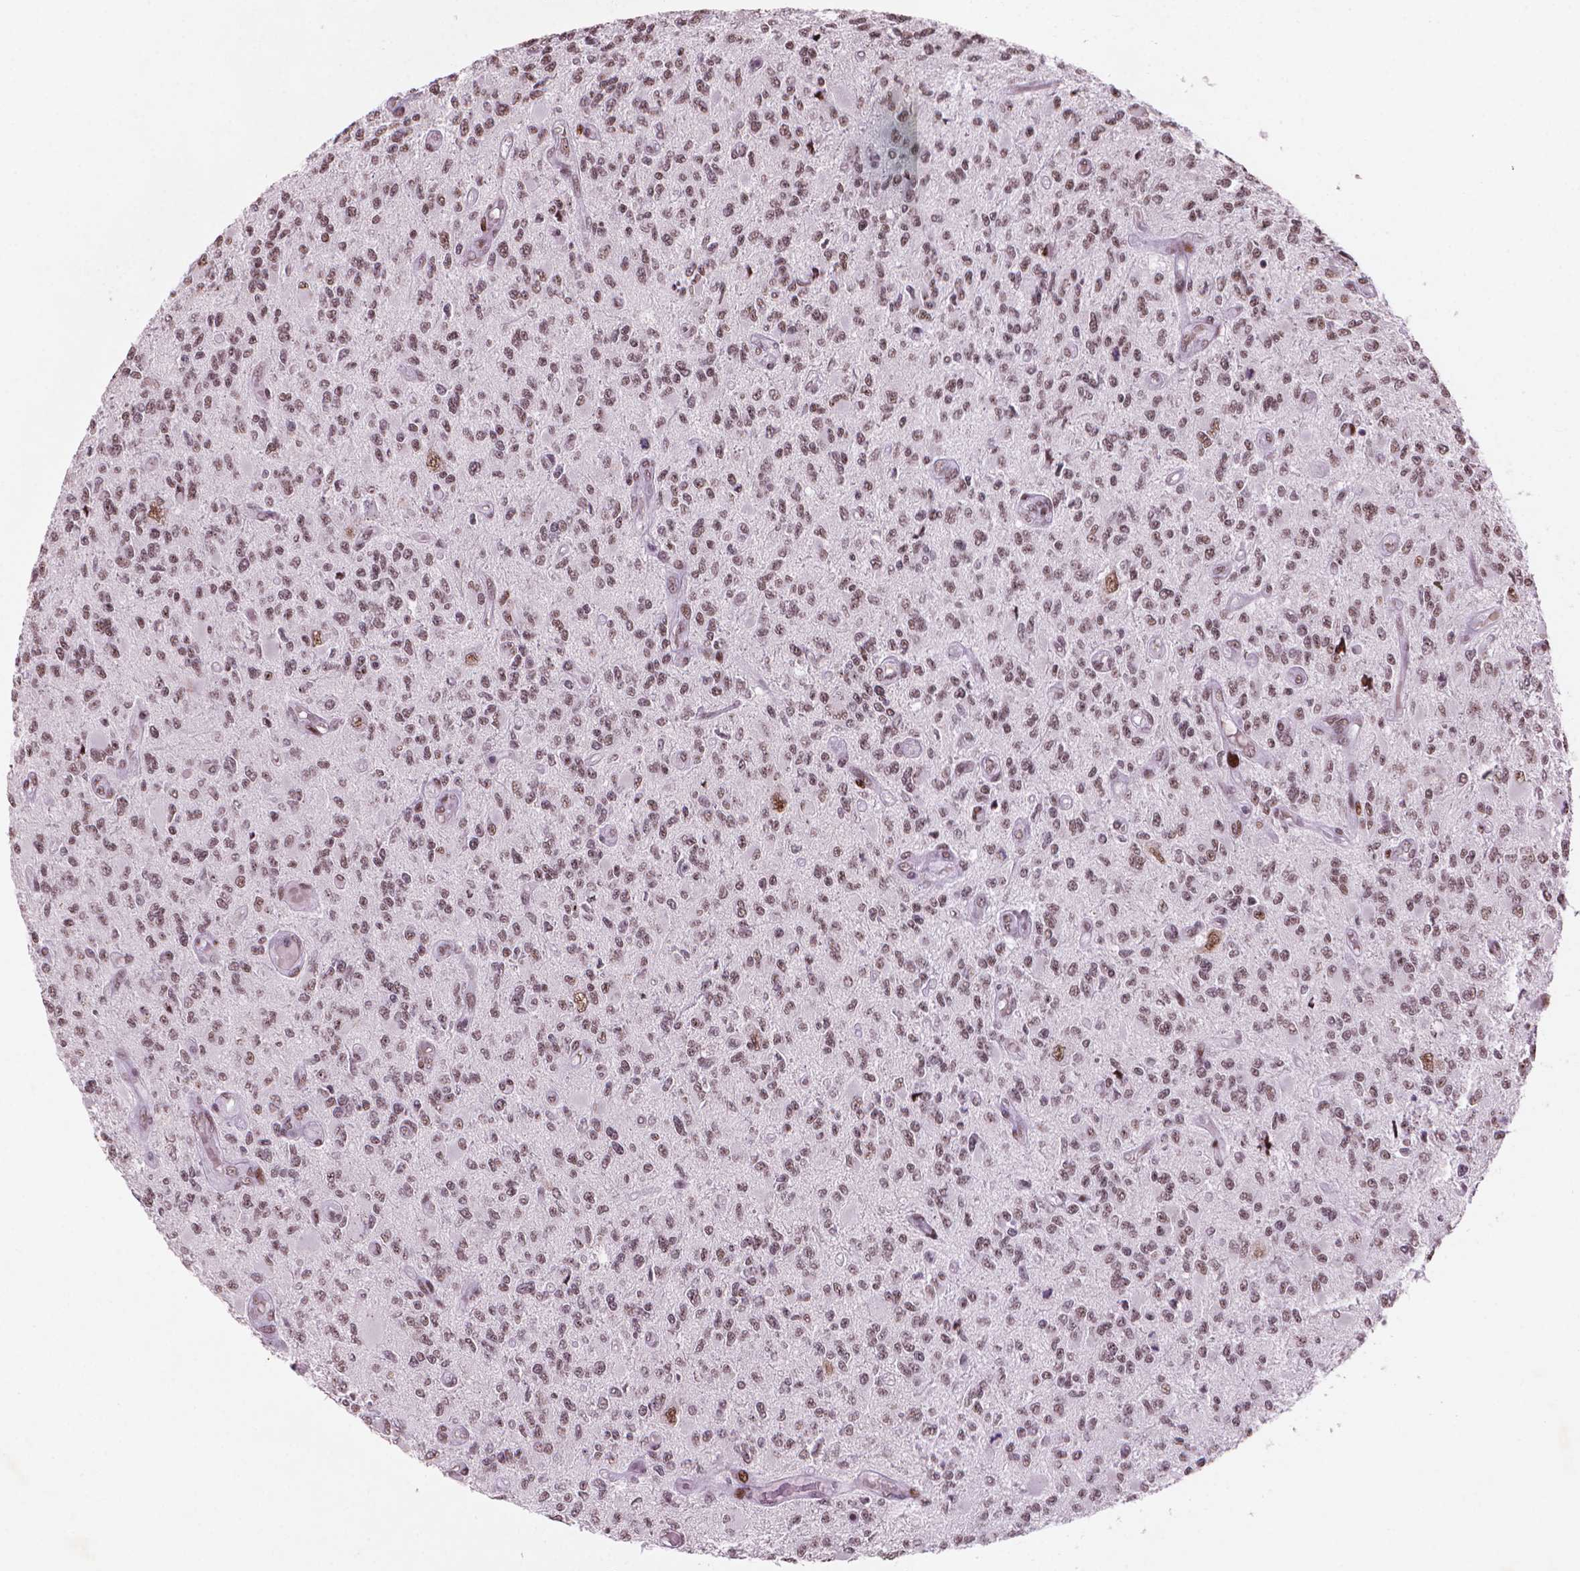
{"staining": {"intensity": "moderate", "quantity": ">75%", "location": "nuclear"}, "tissue": "glioma", "cell_type": "Tumor cells", "image_type": "cancer", "snomed": [{"axis": "morphology", "description": "Glioma, malignant, High grade"}, {"axis": "topography", "description": "Brain"}], "caption": "Human high-grade glioma (malignant) stained with a protein marker demonstrates moderate staining in tumor cells.", "gene": "HES7", "patient": {"sex": "female", "age": 63}}